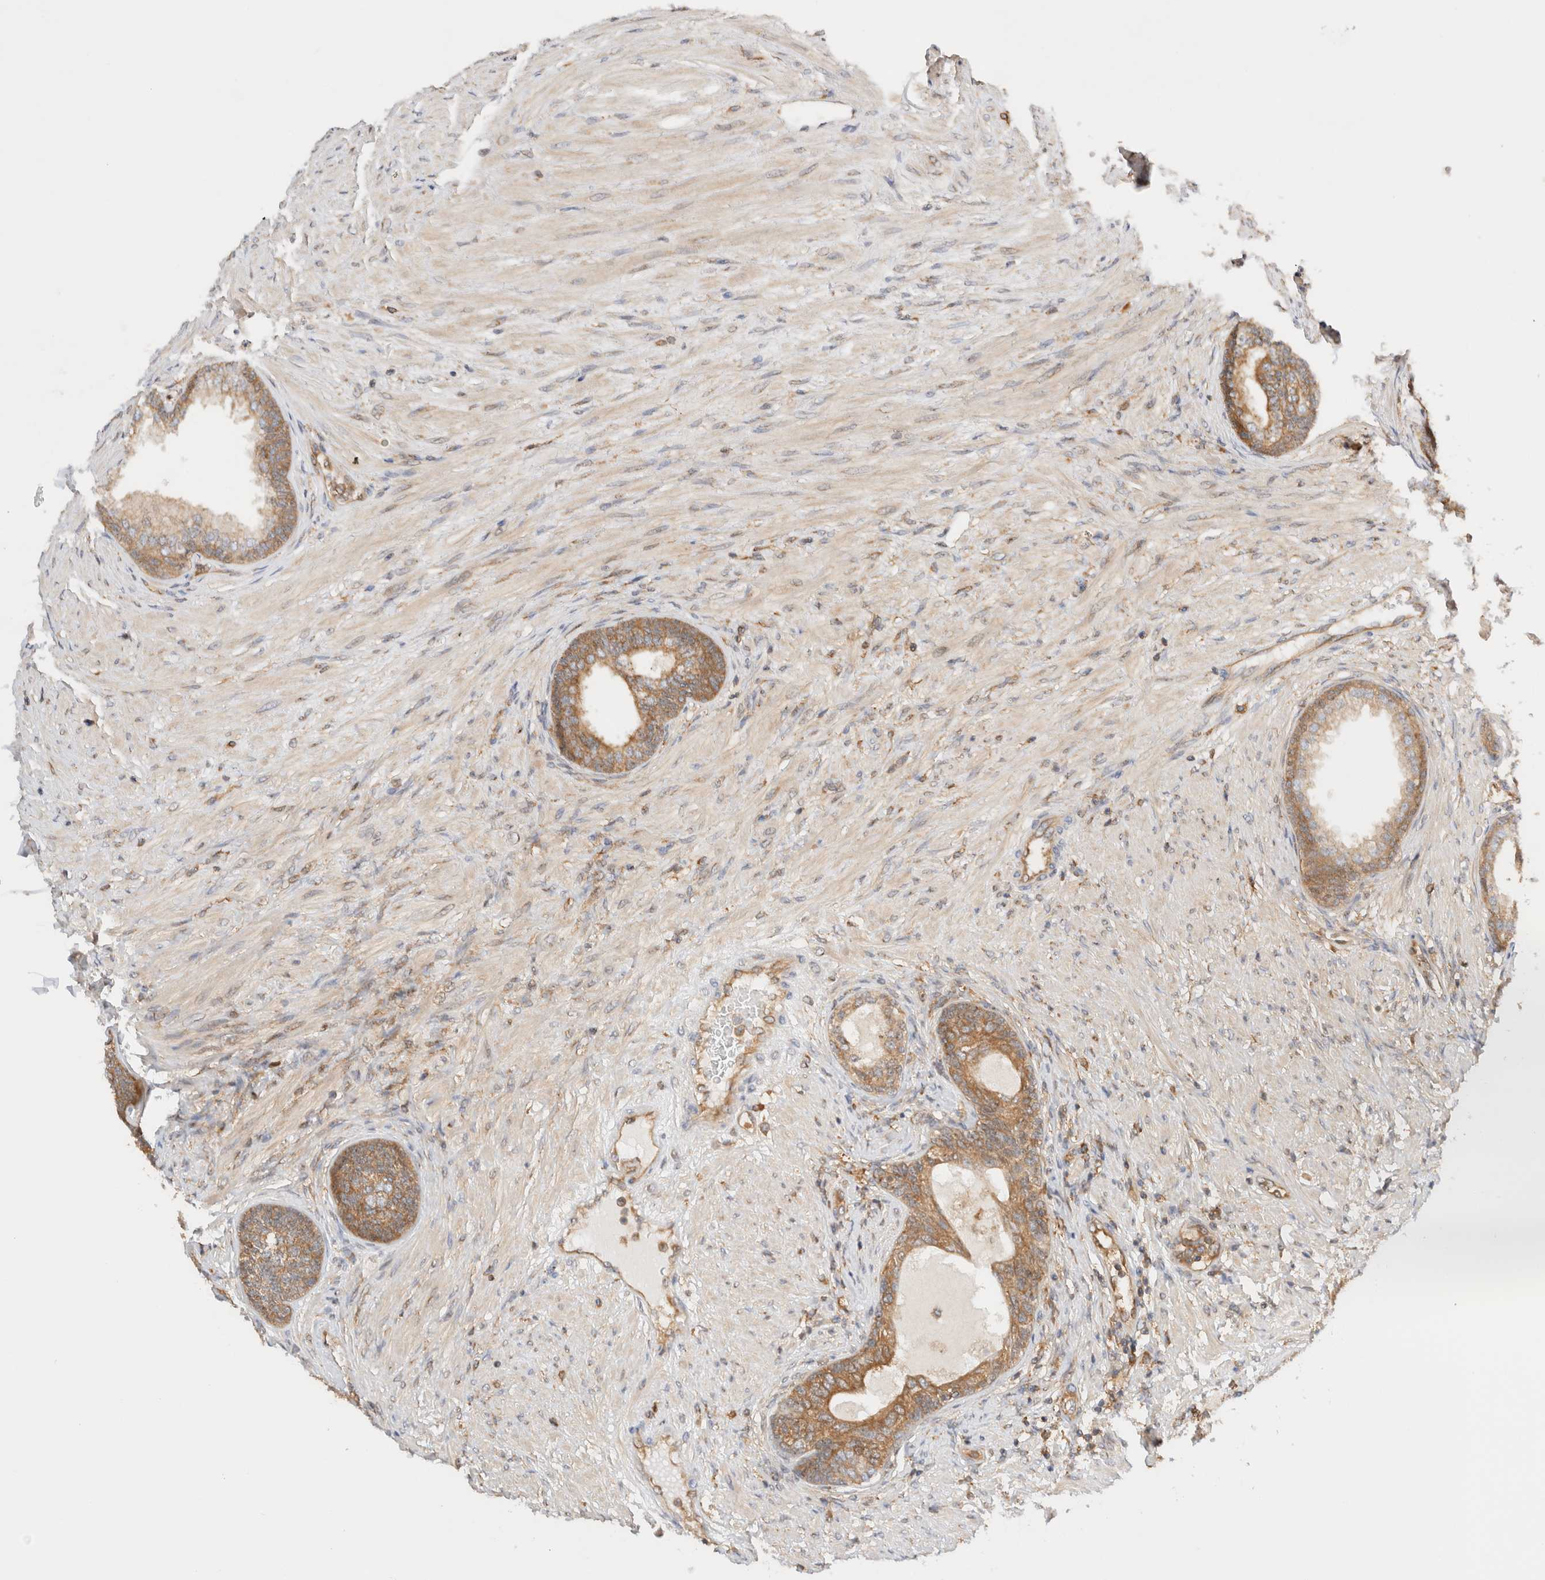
{"staining": {"intensity": "moderate", "quantity": ">75%", "location": "cytoplasmic/membranous"}, "tissue": "prostate", "cell_type": "Glandular cells", "image_type": "normal", "snomed": [{"axis": "morphology", "description": "Normal tissue, NOS"}, {"axis": "topography", "description": "Prostate"}], "caption": "Immunohistochemistry (IHC) photomicrograph of unremarkable human prostate stained for a protein (brown), which displays medium levels of moderate cytoplasmic/membranous positivity in approximately >75% of glandular cells.", "gene": "RABEP1", "patient": {"sex": "male", "age": 76}}